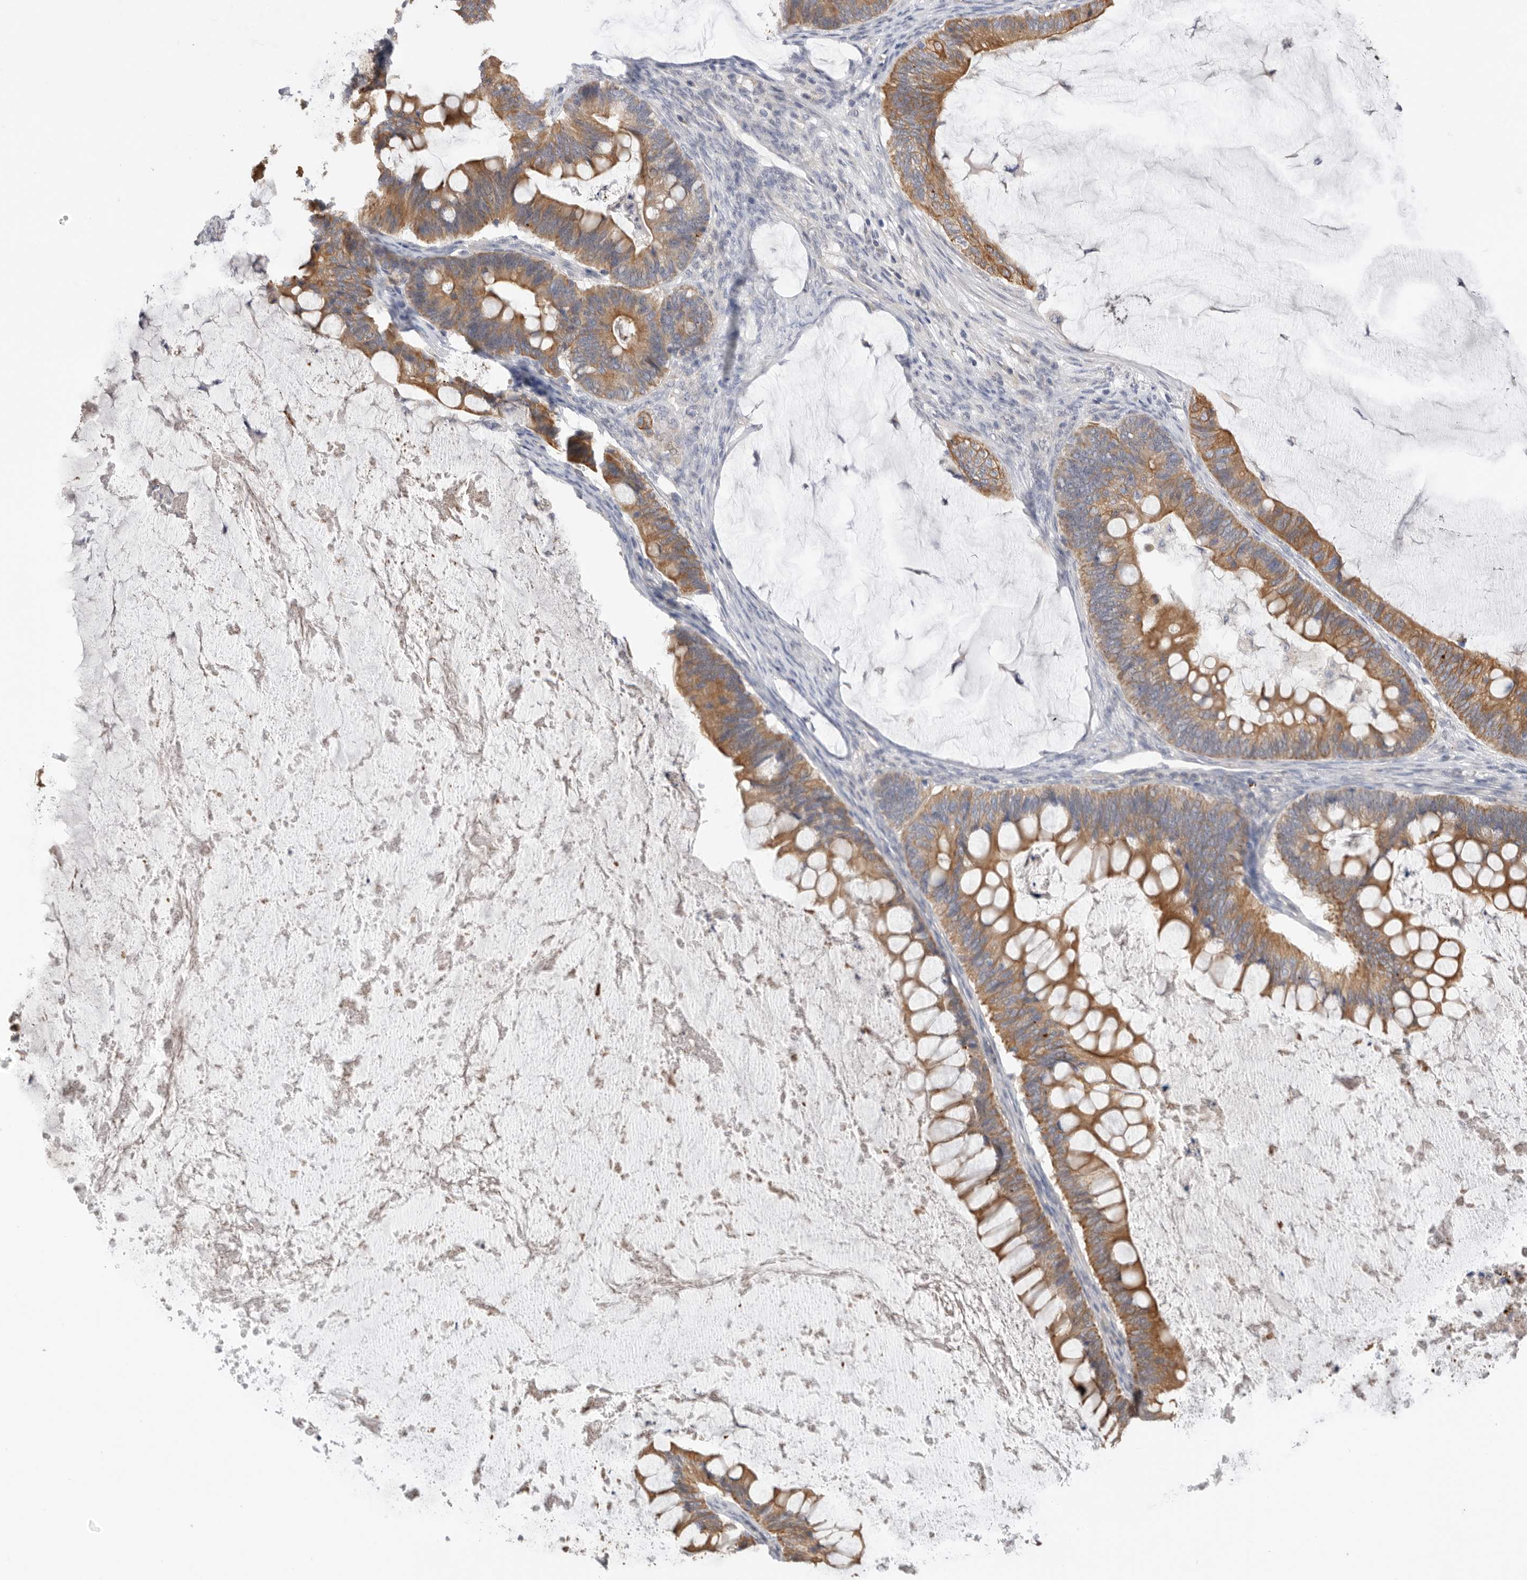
{"staining": {"intensity": "moderate", "quantity": ">75%", "location": "cytoplasmic/membranous"}, "tissue": "ovarian cancer", "cell_type": "Tumor cells", "image_type": "cancer", "snomed": [{"axis": "morphology", "description": "Cystadenocarcinoma, mucinous, NOS"}, {"axis": "topography", "description": "Ovary"}], "caption": "Ovarian cancer stained for a protein reveals moderate cytoplasmic/membranous positivity in tumor cells.", "gene": "MTFR1L", "patient": {"sex": "female", "age": 61}}